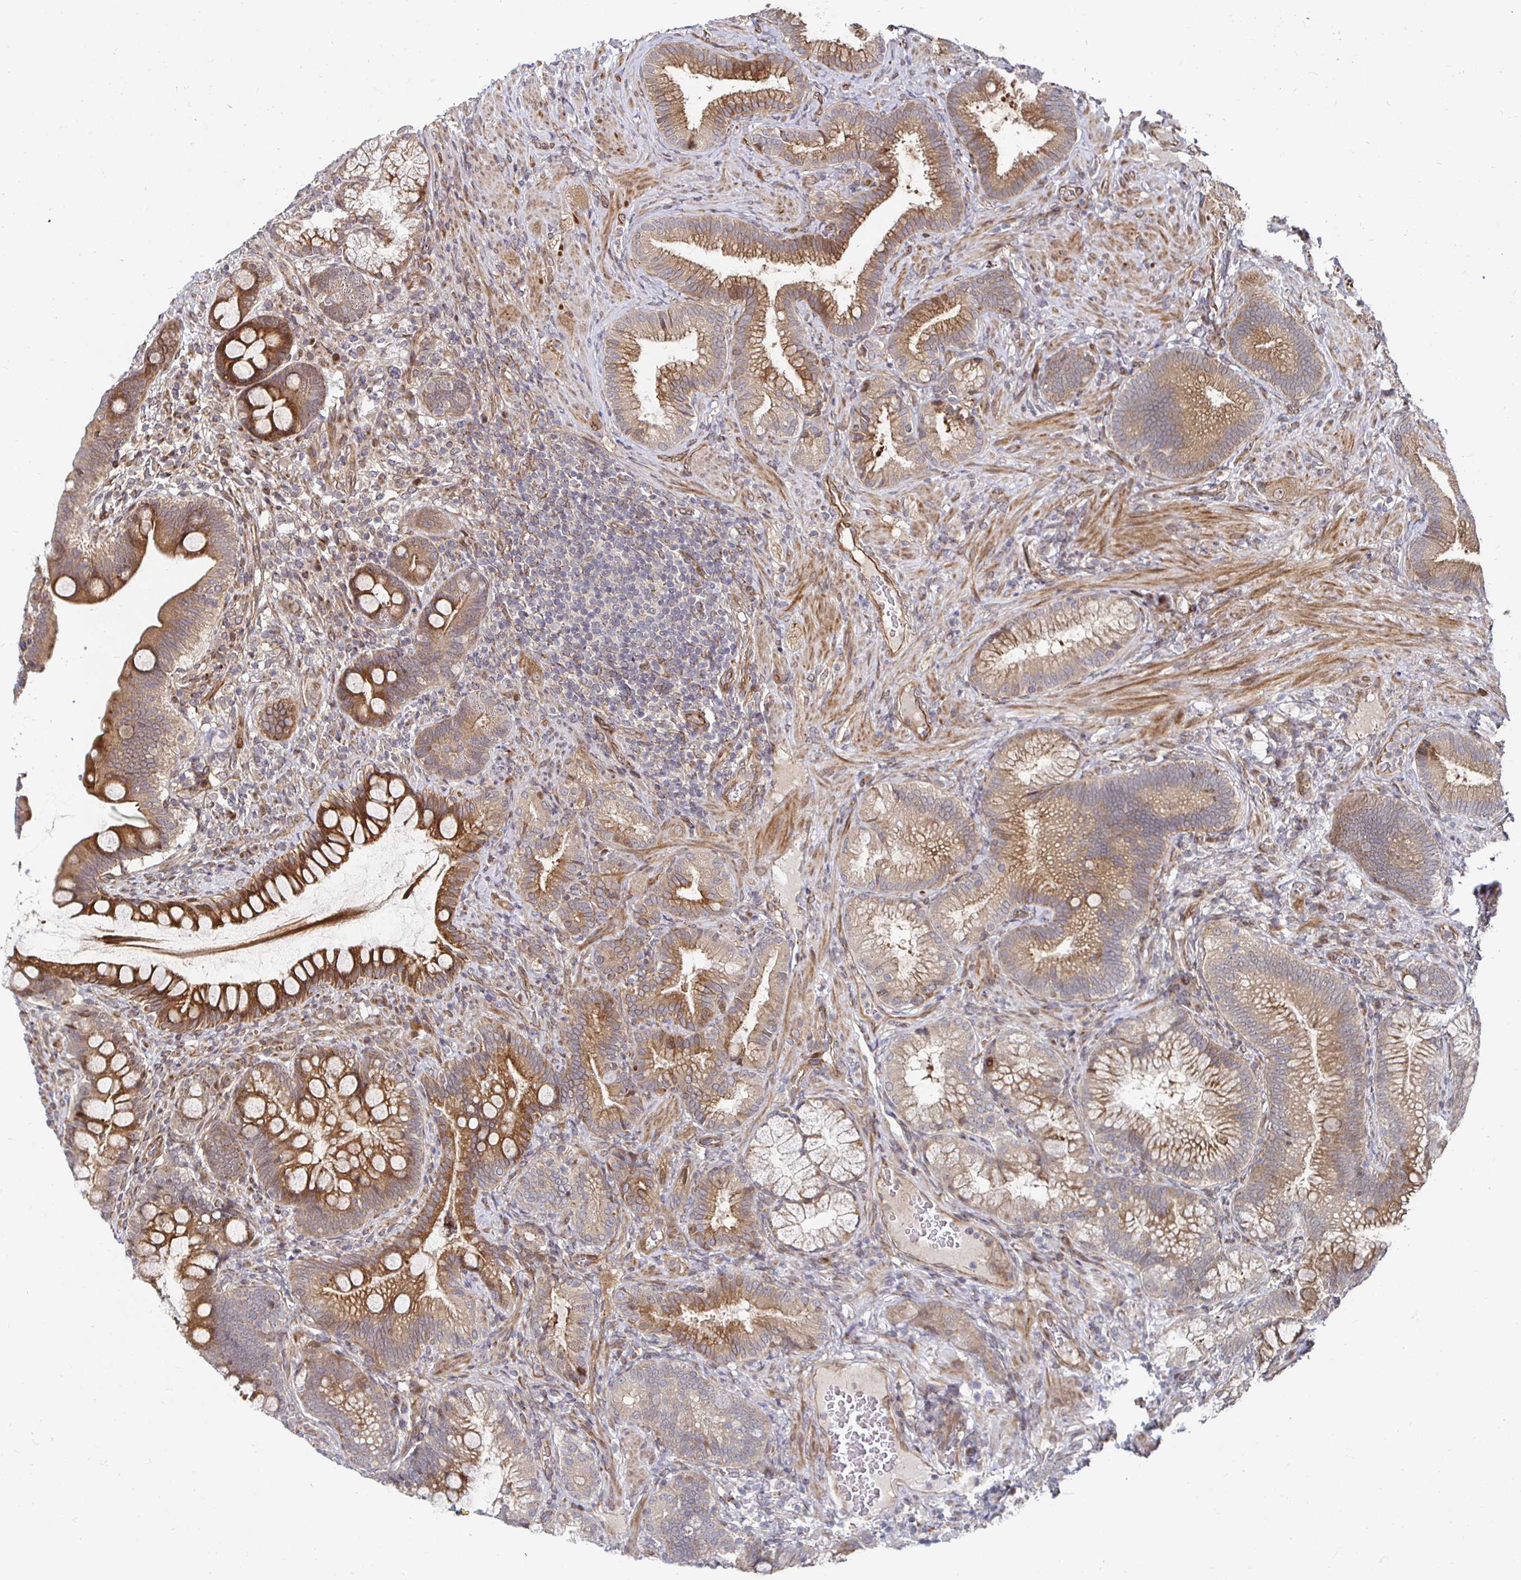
{"staining": {"intensity": "strong", "quantity": ">75%", "location": "cytoplasmic/membranous"}, "tissue": "duodenum", "cell_type": "Glandular cells", "image_type": "normal", "snomed": [{"axis": "morphology", "description": "Normal tissue, NOS"}, {"axis": "topography", "description": "Pancreas"}, {"axis": "topography", "description": "Duodenum"}], "caption": "DAB immunohistochemical staining of unremarkable human duodenum shows strong cytoplasmic/membranous protein staining in approximately >75% of glandular cells. The staining was performed using DAB (3,3'-diaminobenzidine) to visualize the protein expression in brown, while the nuclei were stained in blue with hematoxylin (Magnification: 20x).", "gene": "TBKBP1", "patient": {"sex": "male", "age": 59}}